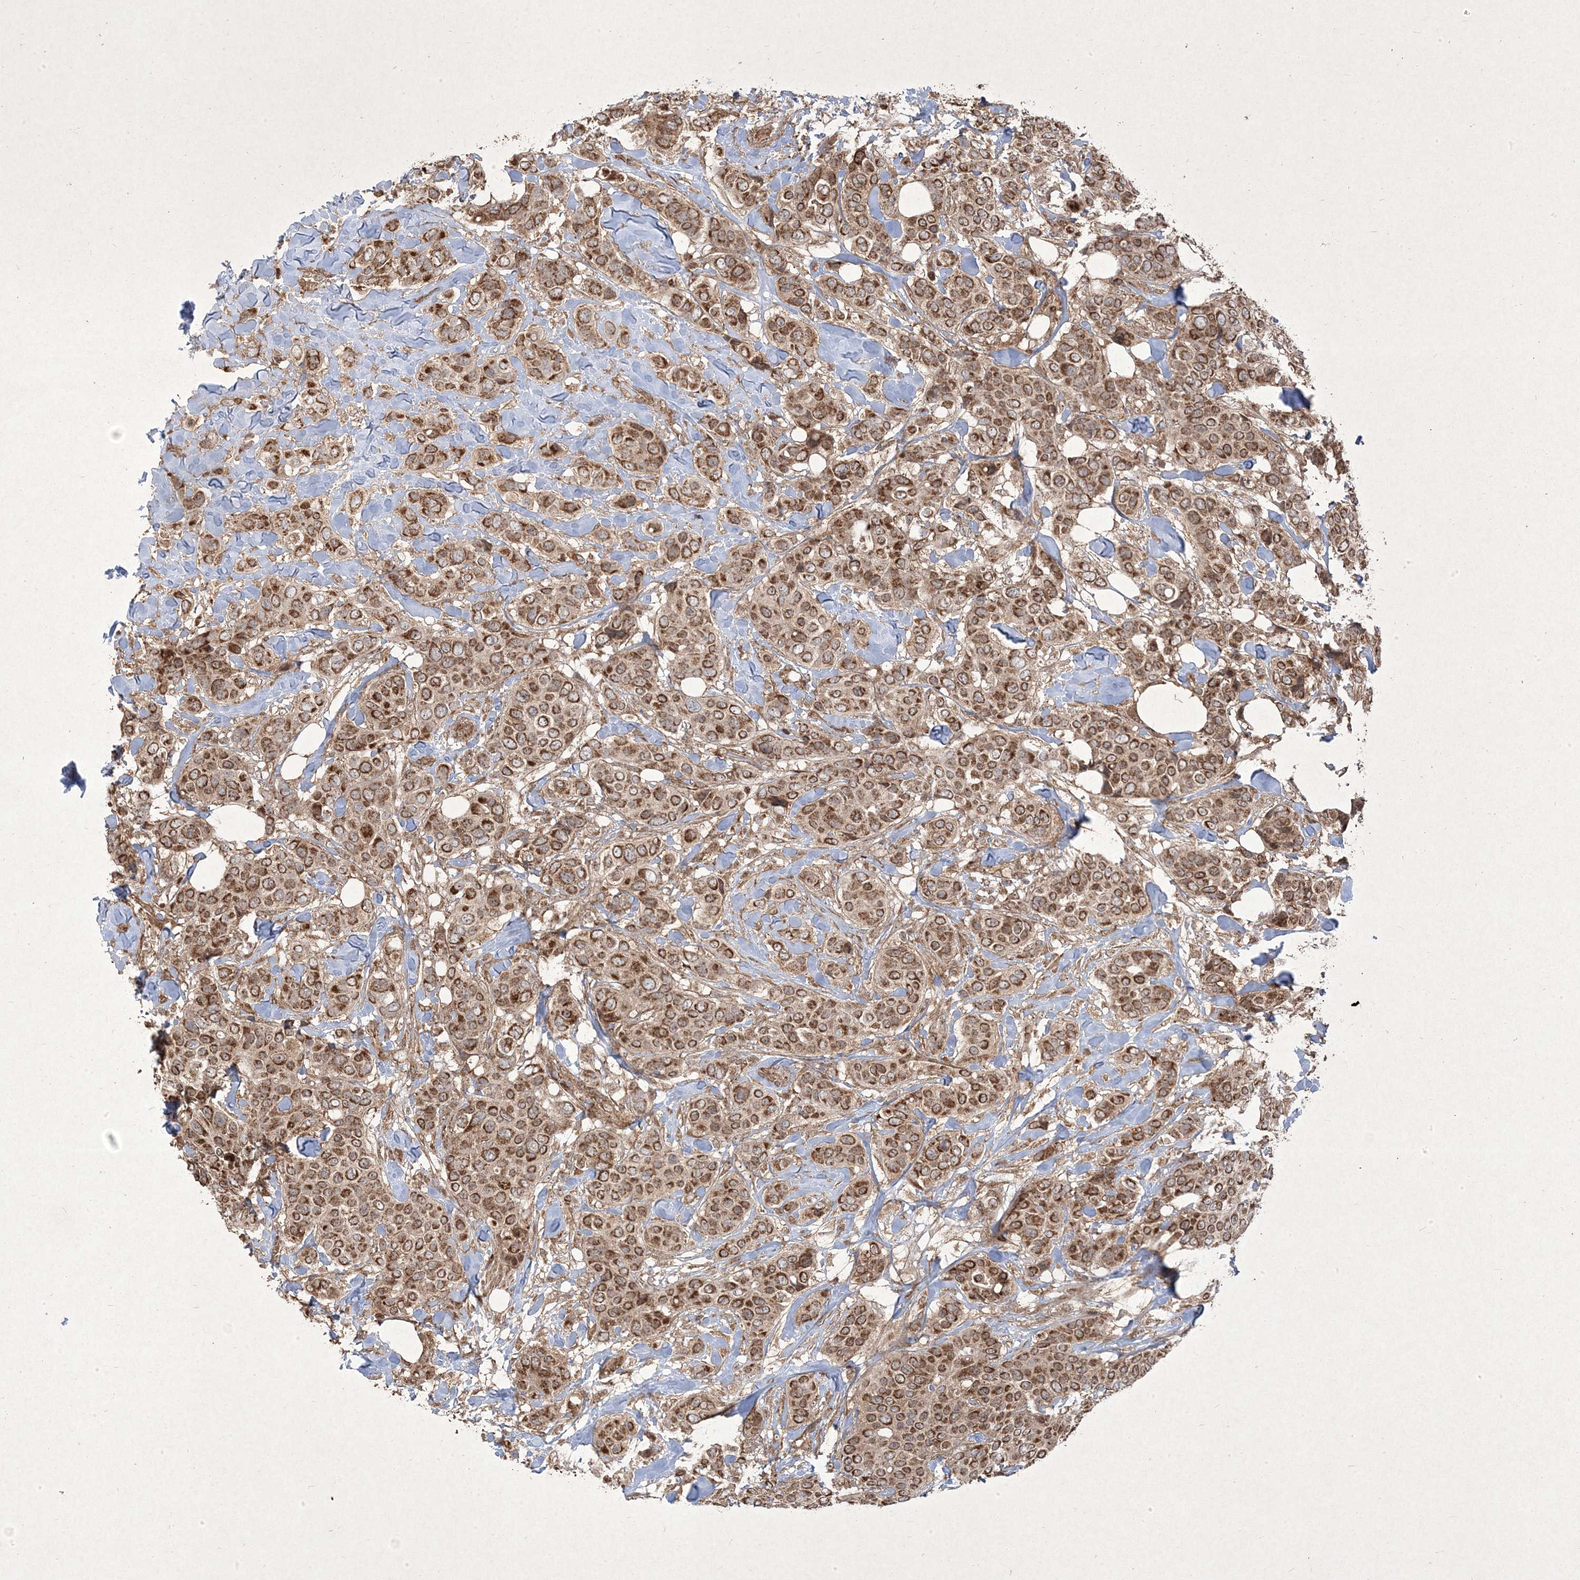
{"staining": {"intensity": "moderate", "quantity": ">75%", "location": "cytoplasmic/membranous,nuclear"}, "tissue": "breast cancer", "cell_type": "Tumor cells", "image_type": "cancer", "snomed": [{"axis": "morphology", "description": "Lobular carcinoma"}, {"axis": "topography", "description": "Breast"}], "caption": "Breast cancer was stained to show a protein in brown. There is medium levels of moderate cytoplasmic/membranous and nuclear expression in about >75% of tumor cells. (brown staining indicates protein expression, while blue staining denotes nuclei).", "gene": "PLEKHM2", "patient": {"sex": "female", "age": 51}}